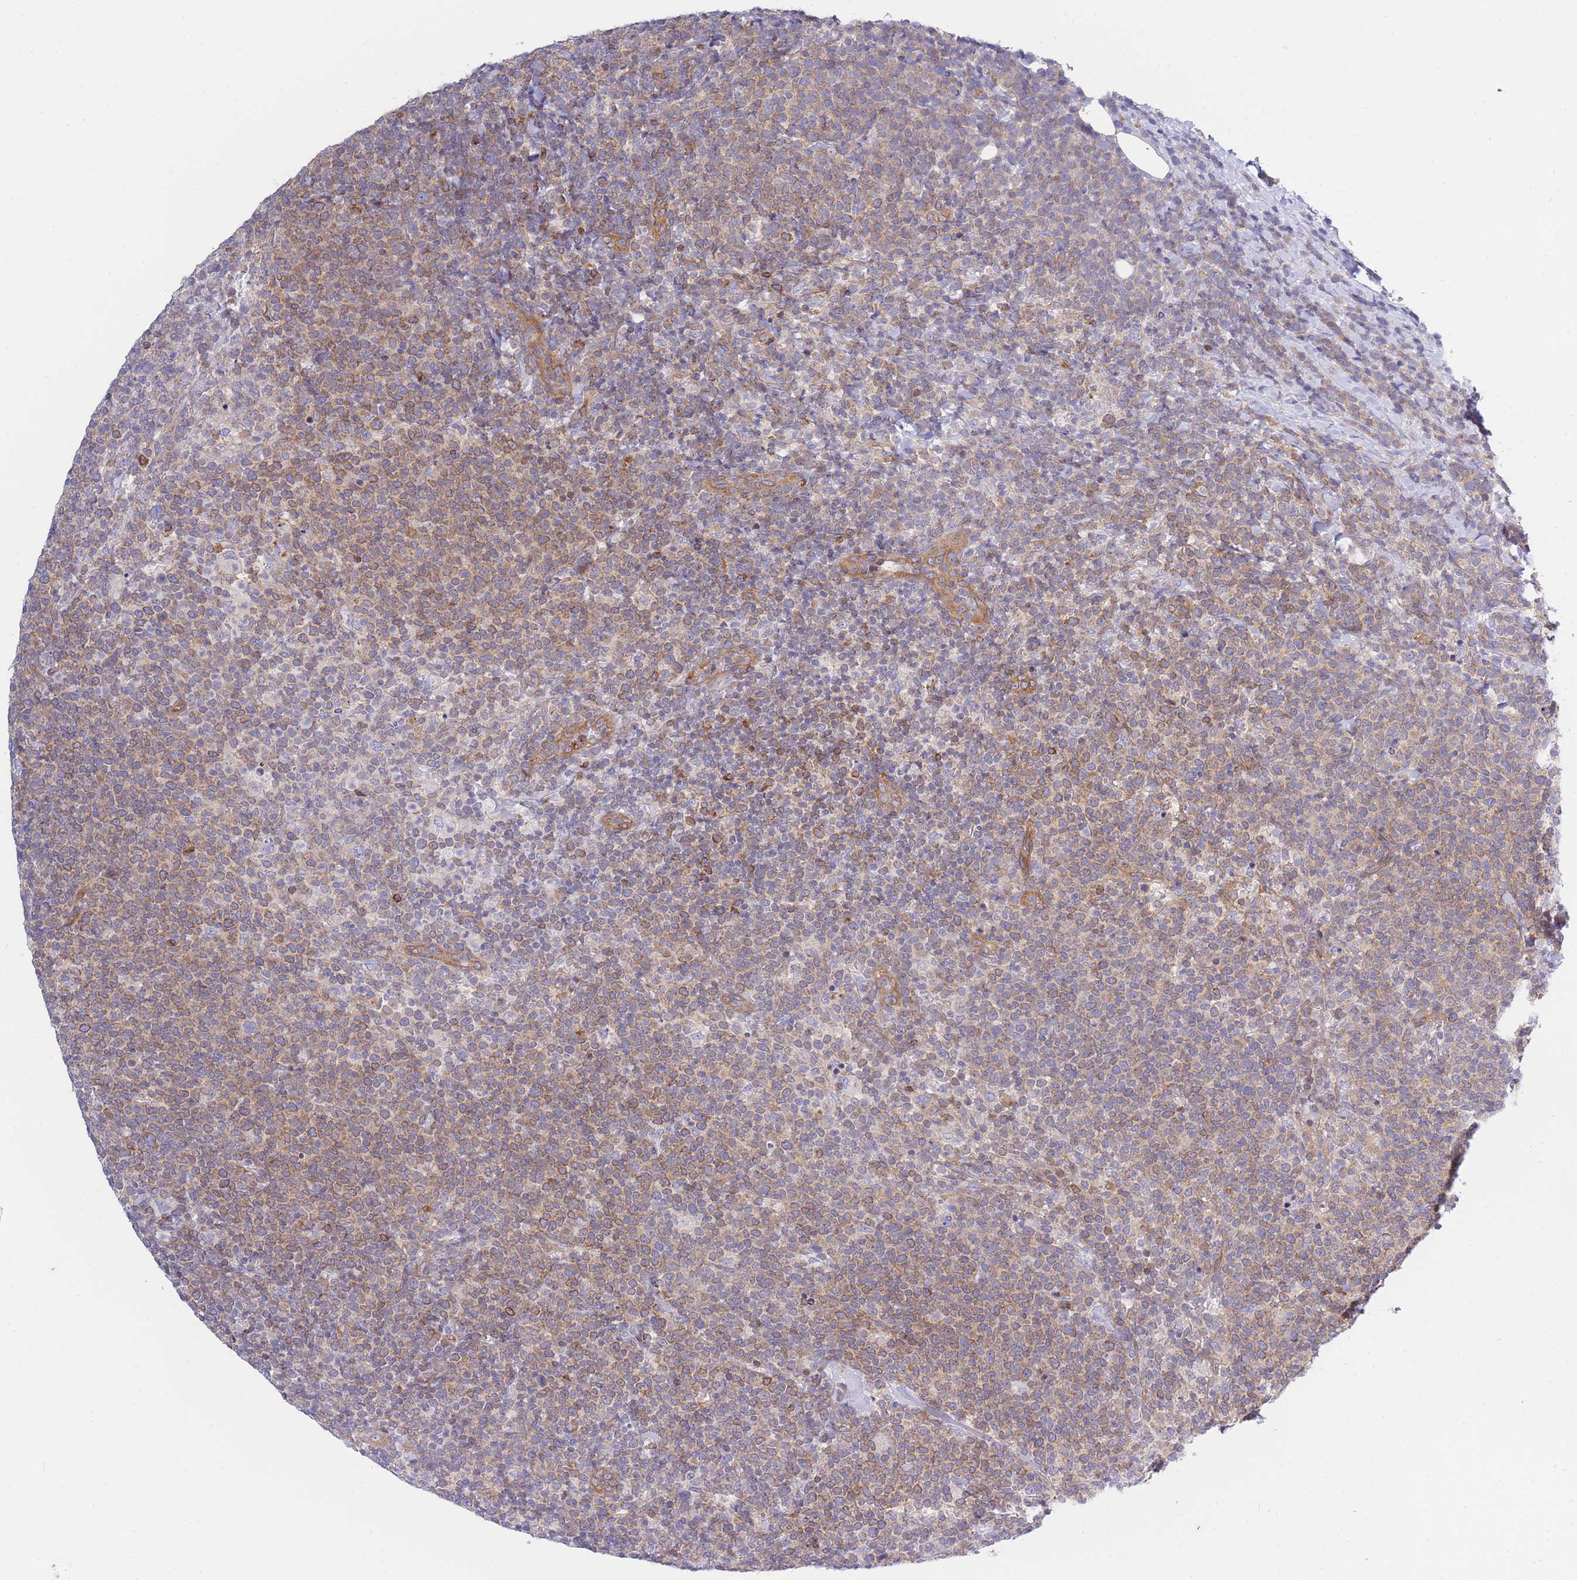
{"staining": {"intensity": "moderate", "quantity": ">75%", "location": "cytoplasmic/membranous"}, "tissue": "lymphoma", "cell_type": "Tumor cells", "image_type": "cancer", "snomed": [{"axis": "morphology", "description": "Malignant lymphoma, non-Hodgkin's type, High grade"}, {"axis": "topography", "description": "Lymph node"}], "caption": "The micrograph shows immunohistochemical staining of lymphoma. There is moderate cytoplasmic/membranous expression is present in about >75% of tumor cells. (Stains: DAB in brown, nuclei in blue, Microscopy: brightfield microscopy at high magnification).", "gene": "REM1", "patient": {"sex": "male", "age": 61}}